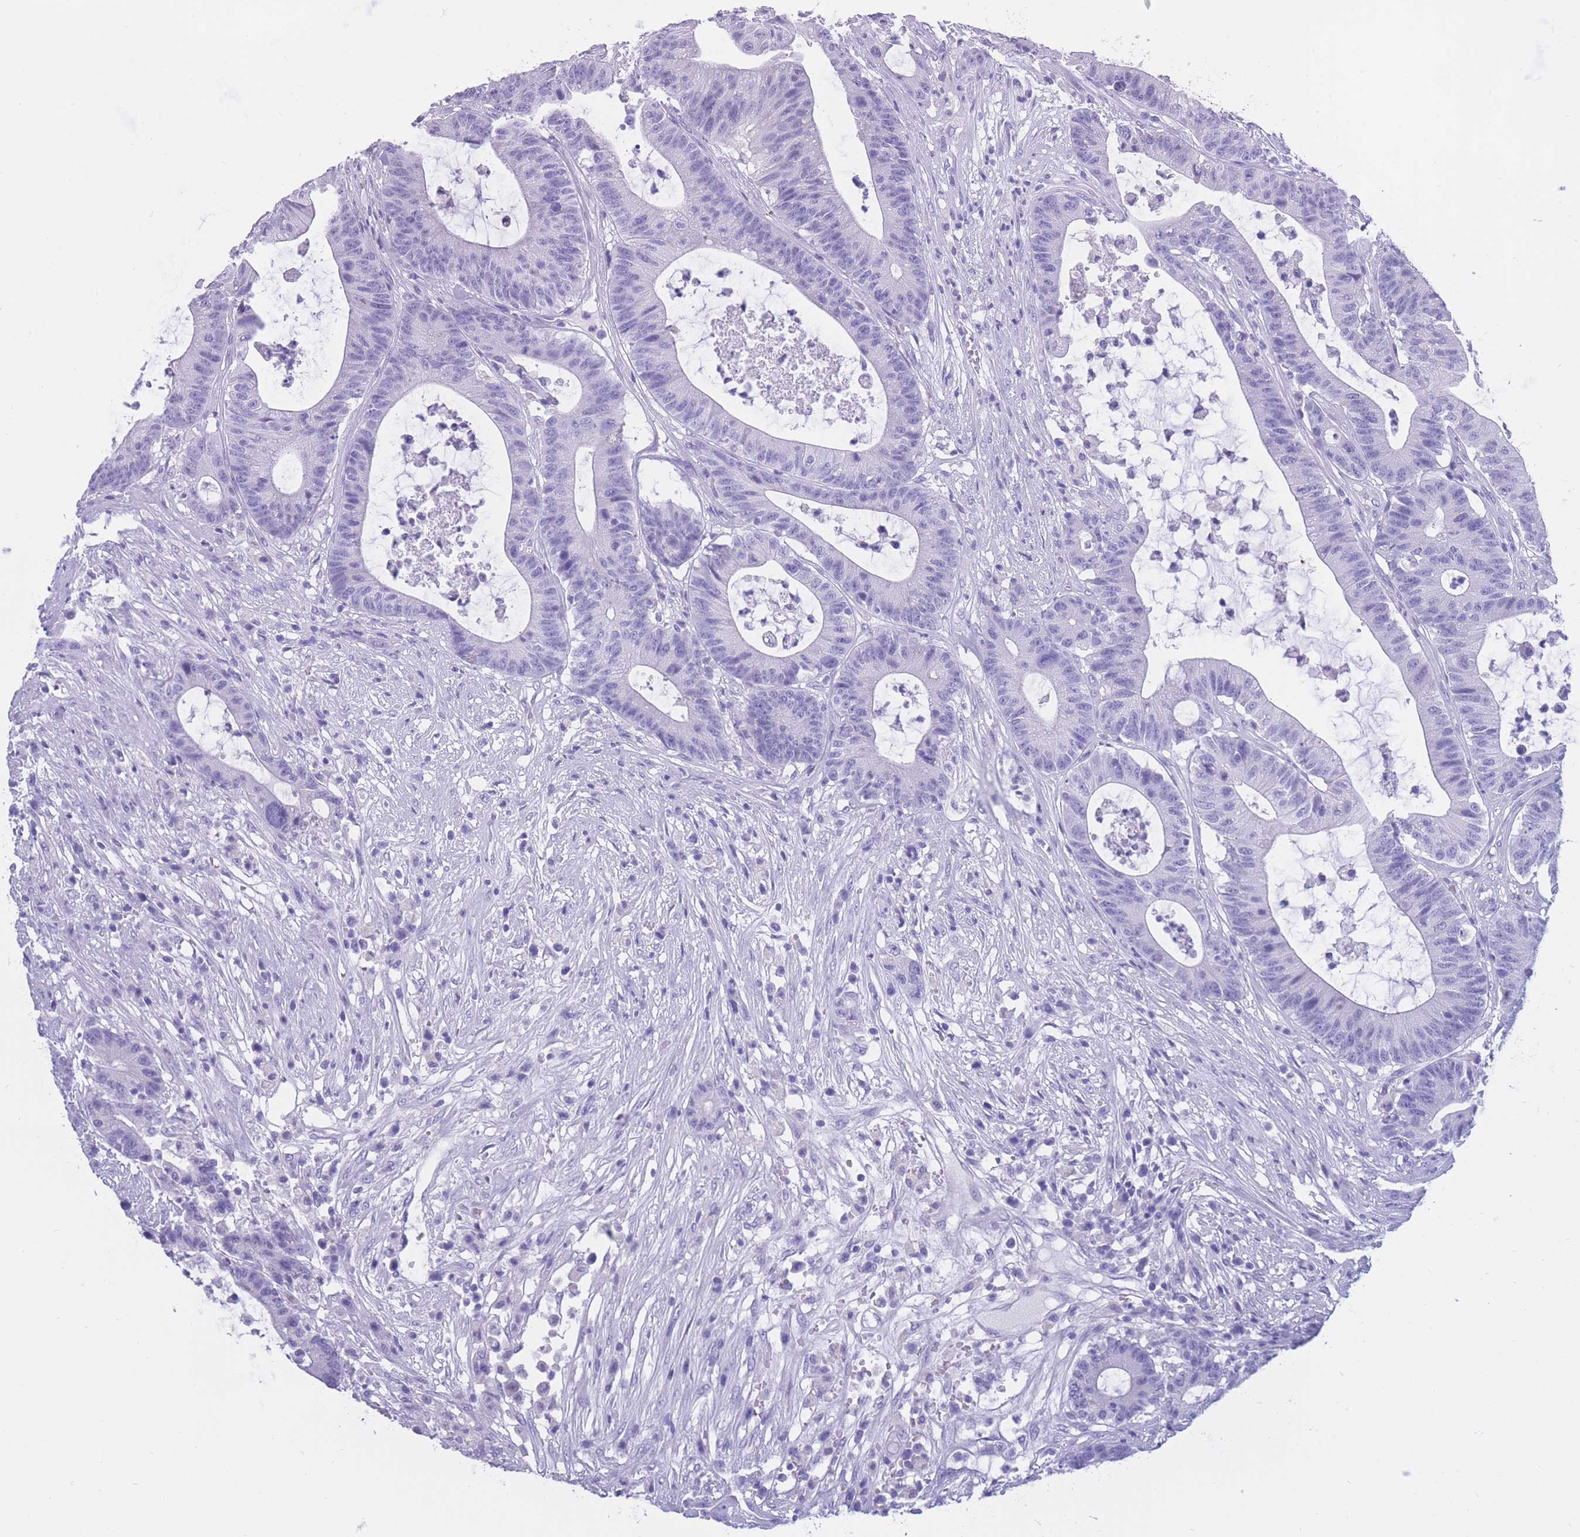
{"staining": {"intensity": "negative", "quantity": "none", "location": "none"}, "tissue": "colorectal cancer", "cell_type": "Tumor cells", "image_type": "cancer", "snomed": [{"axis": "morphology", "description": "Adenocarcinoma, NOS"}, {"axis": "topography", "description": "Colon"}], "caption": "Immunohistochemistry (IHC) of human colorectal adenocarcinoma shows no staining in tumor cells. The staining was performed using DAB to visualize the protein expression in brown, while the nuclei were stained in blue with hematoxylin (Magnification: 20x).", "gene": "INTS2", "patient": {"sex": "female", "age": 84}}